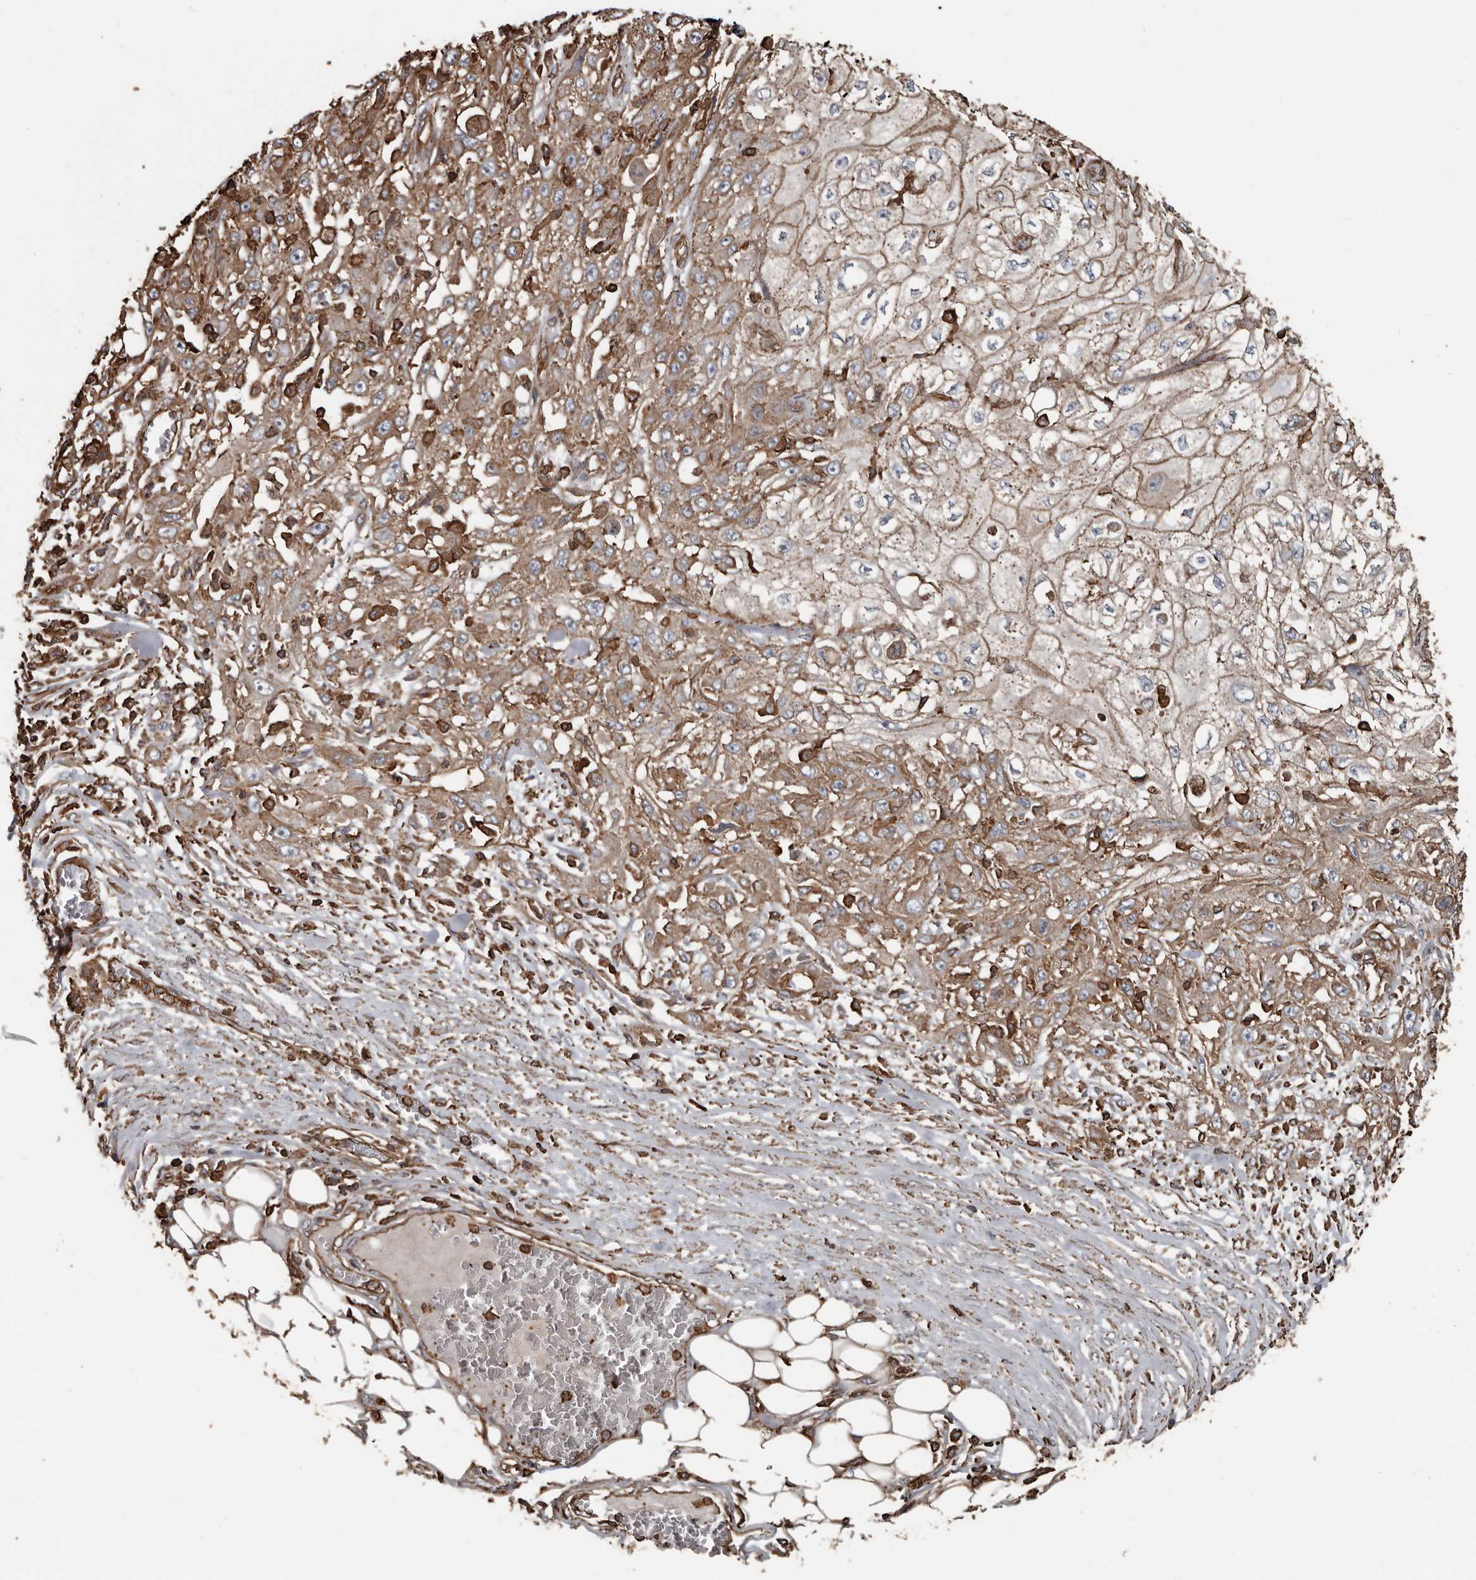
{"staining": {"intensity": "moderate", "quantity": ">75%", "location": "cytoplasmic/membranous"}, "tissue": "skin cancer", "cell_type": "Tumor cells", "image_type": "cancer", "snomed": [{"axis": "morphology", "description": "Squamous cell carcinoma, NOS"}, {"axis": "morphology", "description": "Squamous cell carcinoma, metastatic, NOS"}, {"axis": "topography", "description": "Skin"}, {"axis": "topography", "description": "Lymph node"}], "caption": "Human skin squamous cell carcinoma stained for a protein (brown) reveals moderate cytoplasmic/membranous positive expression in about >75% of tumor cells.", "gene": "DENND6B", "patient": {"sex": "male", "age": 75}}